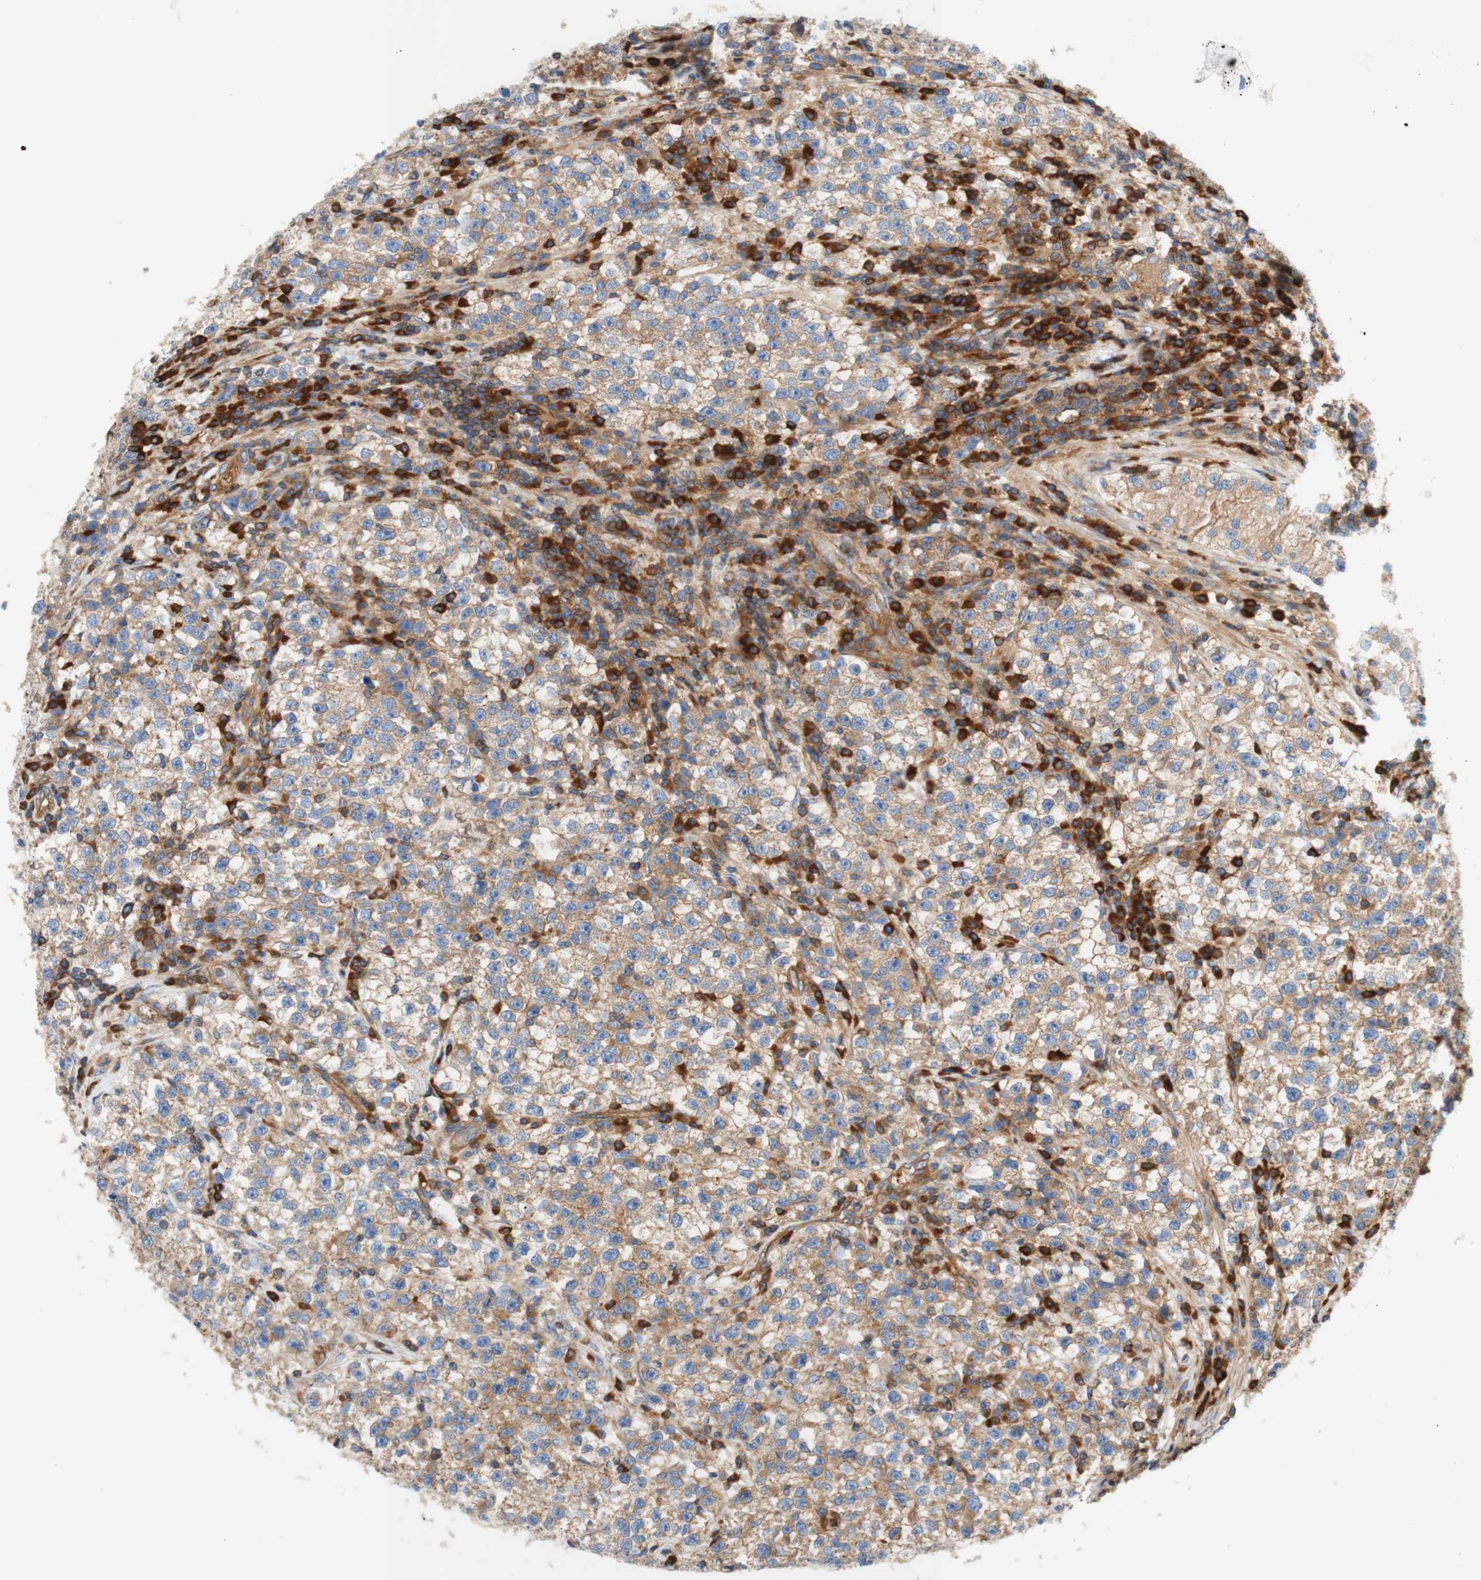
{"staining": {"intensity": "weak", "quantity": "25%-75%", "location": "cytoplasmic/membranous"}, "tissue": "testis cancer", "cell_type": "Tumor cells", "image_type": "cancer", "snomed": [{"axis": "morphology", "description": "Seminoma, NOS"}, {"axis": "topography", "description": "Testis"}], "caption": "Protein expression analysis of human seminoma (testis) reveals weak cytoplasmic/membranous staining in about 25%-75% of tumor cells.", "gene": "STOM", "patient": {"sex": "male", "age": 22}}